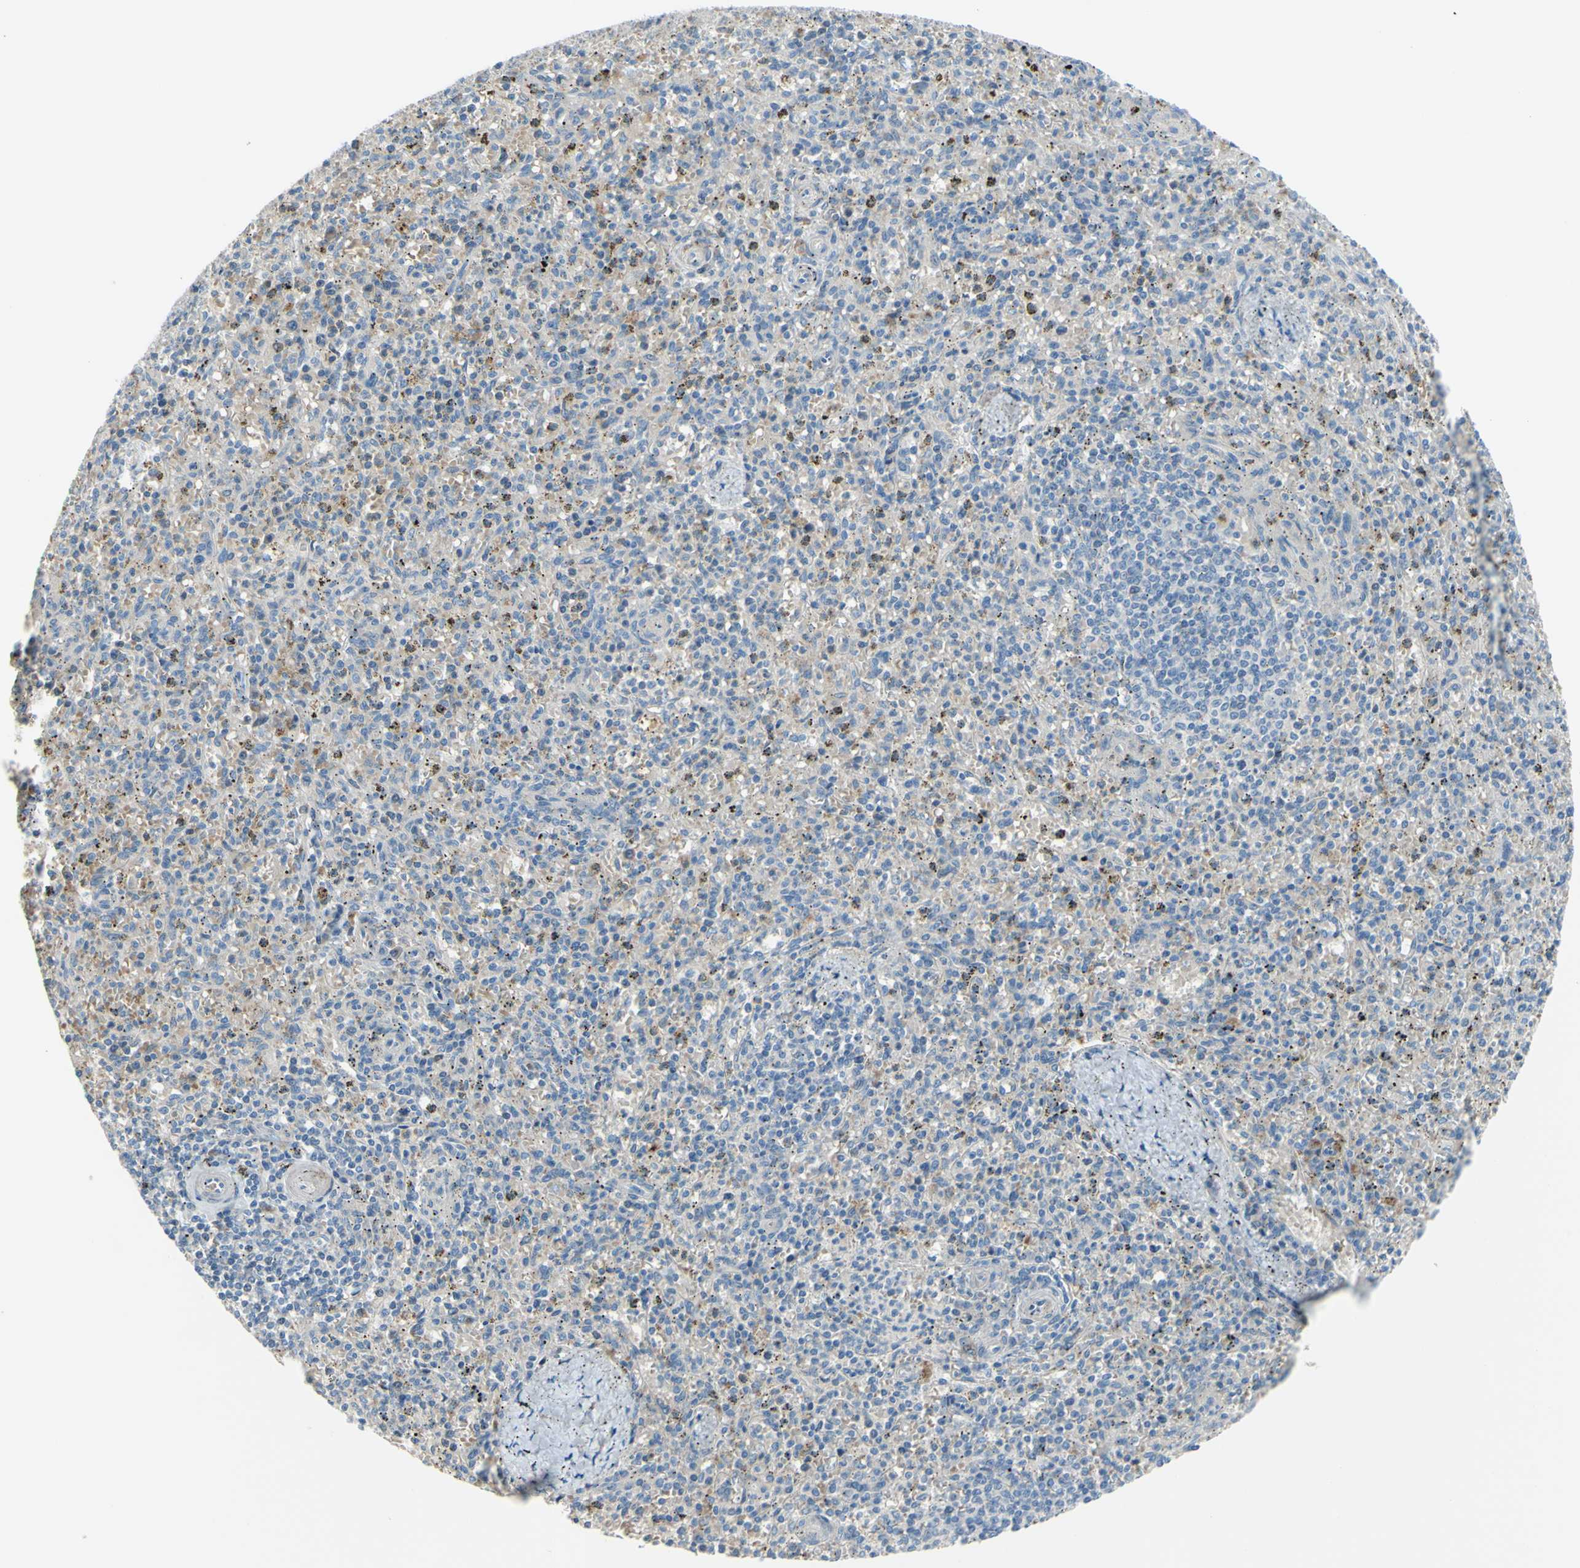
{"staining": {"intensity": "weak", "quantity": "<25%", "location": "cytoplasmic/membranous"}, "tissue": "spleen", "cell_type": "Cells in red pulp", "image_type": "normal", "snomed": [{"axis": "morphology", "description": "Normal tissue, NOS"}, {"axis": "topography", "description": "Spleen"}], "caption": "Spleen stained for a protein using immunohistochemistry exhibits no staining cells in red pulp.", "gene": "TMEM59L", "patient": {"sex": "male", "age": 72}}